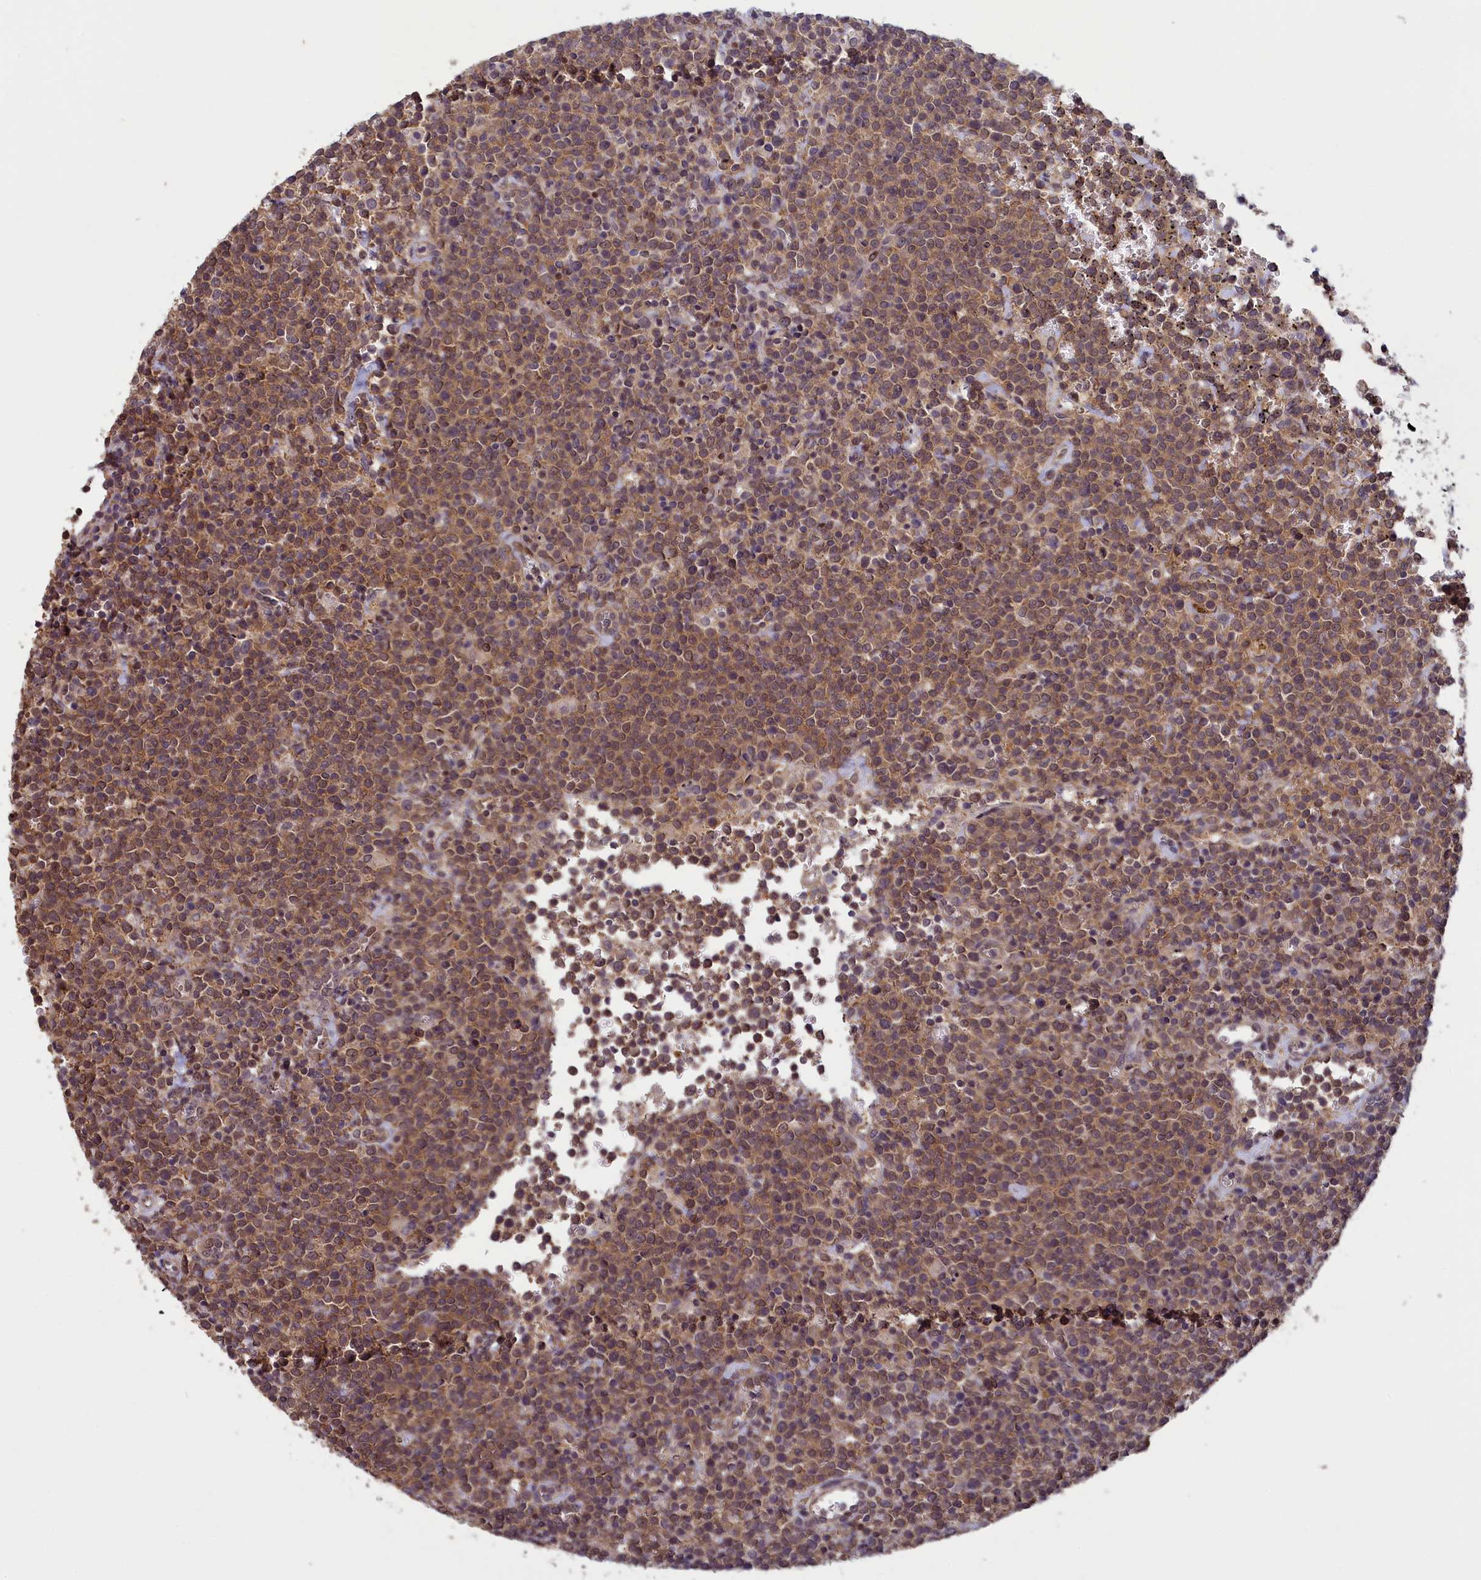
{"staining": {"intensity": "moderate", "quantity": ">75%", "location": "cytoplasmic/membranous"}, "tissue": "lymphoma", "cell_type": "Tumor cells", "image_type": "cancer", "snomed": [{"axis": "morphology", "description": "Malignant lymphoma, non-Hodgkin's type, High grade"}, {"axis": "topography", "description": "Lymph node"}], "caption": "The histopathology image demonstrates a brown stain indicating the presence of a protein in the cytoplasmic/membranous of tumor cells in lymphoma.", "gene": "NUBP1", "patient": {"sex": "male", "age": 61}}